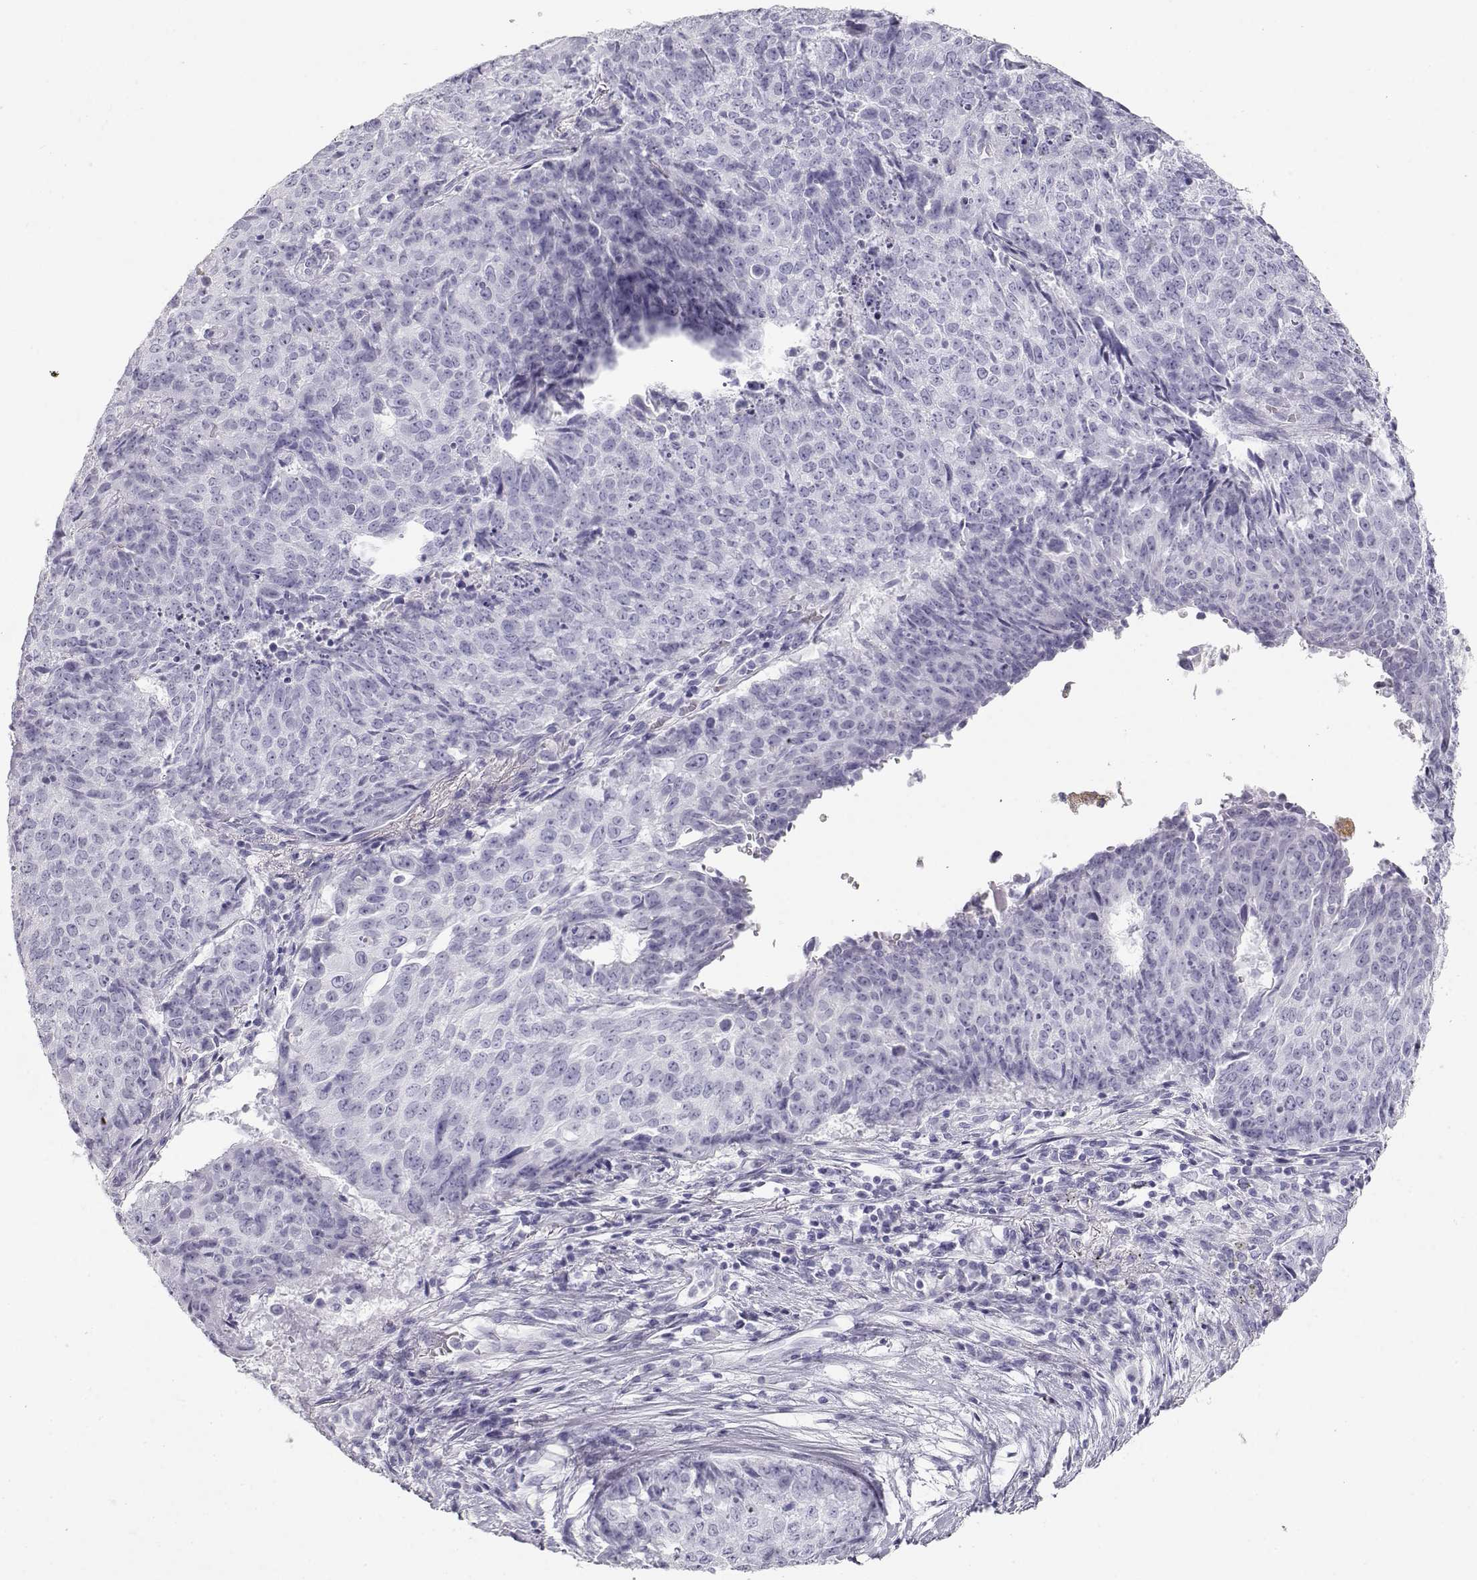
{"staining": {"intensity": "negative", "quantity": "none", "location": "none"}, "tissue": "lung cancer", "cell_type": "Tumor cells", "image_type": "cancer", "snomed": [{"axis": "morphology", "description": "Normal tissue, NOS"}, {"axis": "morphology", "description": "Squamous cell carcinoma, NOS"}, {"axis": "topography", "description": "Bronchus"}, {"axis": "topography", "description": "Lung"}], "caption": "Immunohistochemistry (IHC) of human lung squamous cell carcinoma displays no staining in tumor cells.", "gene": "TKTL1", "patient": {"sex": "male", "age": 64}}